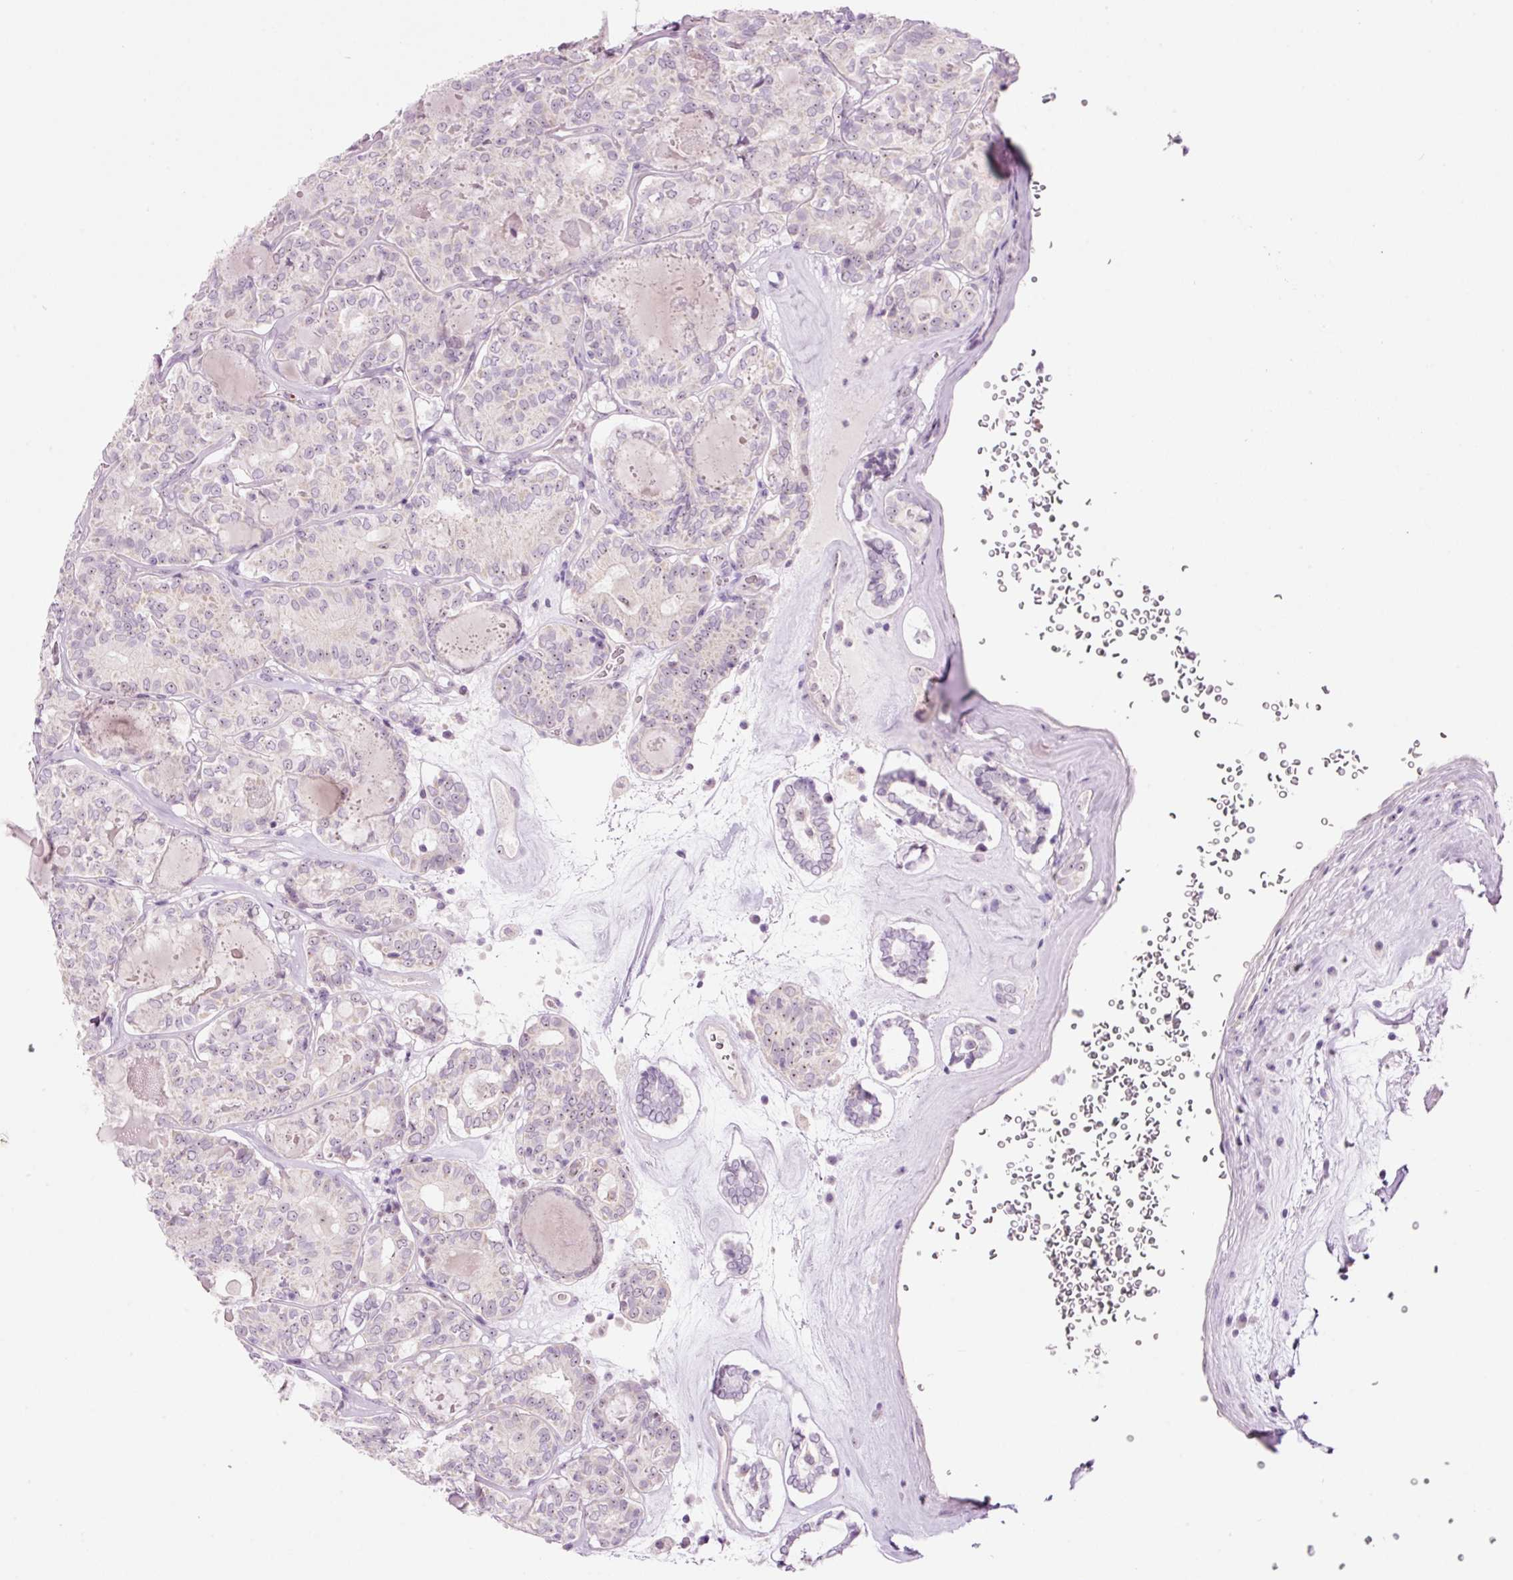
{"staining": {"intensity": "weak", "quantity": "<25%", "location": "nuclear"}, "tissue": "thyroid cancer", "cell_type": "Tumor cells", "image_type": "cancer", "snomed": [{"axis": "morphology", "description": "Papillary adenocarcinoma, NOS"}, {"axis": "topography", "description": "Thyroid gland"}], "caption": "IHC image of neoplastic tissue: human thyroid cancer stained with DAB exhibits no significant protein staining in tumor cells. (DAB IHC, high magnification).", "gene": "GCG", "patient": {"sex": "female", "age": 72}}